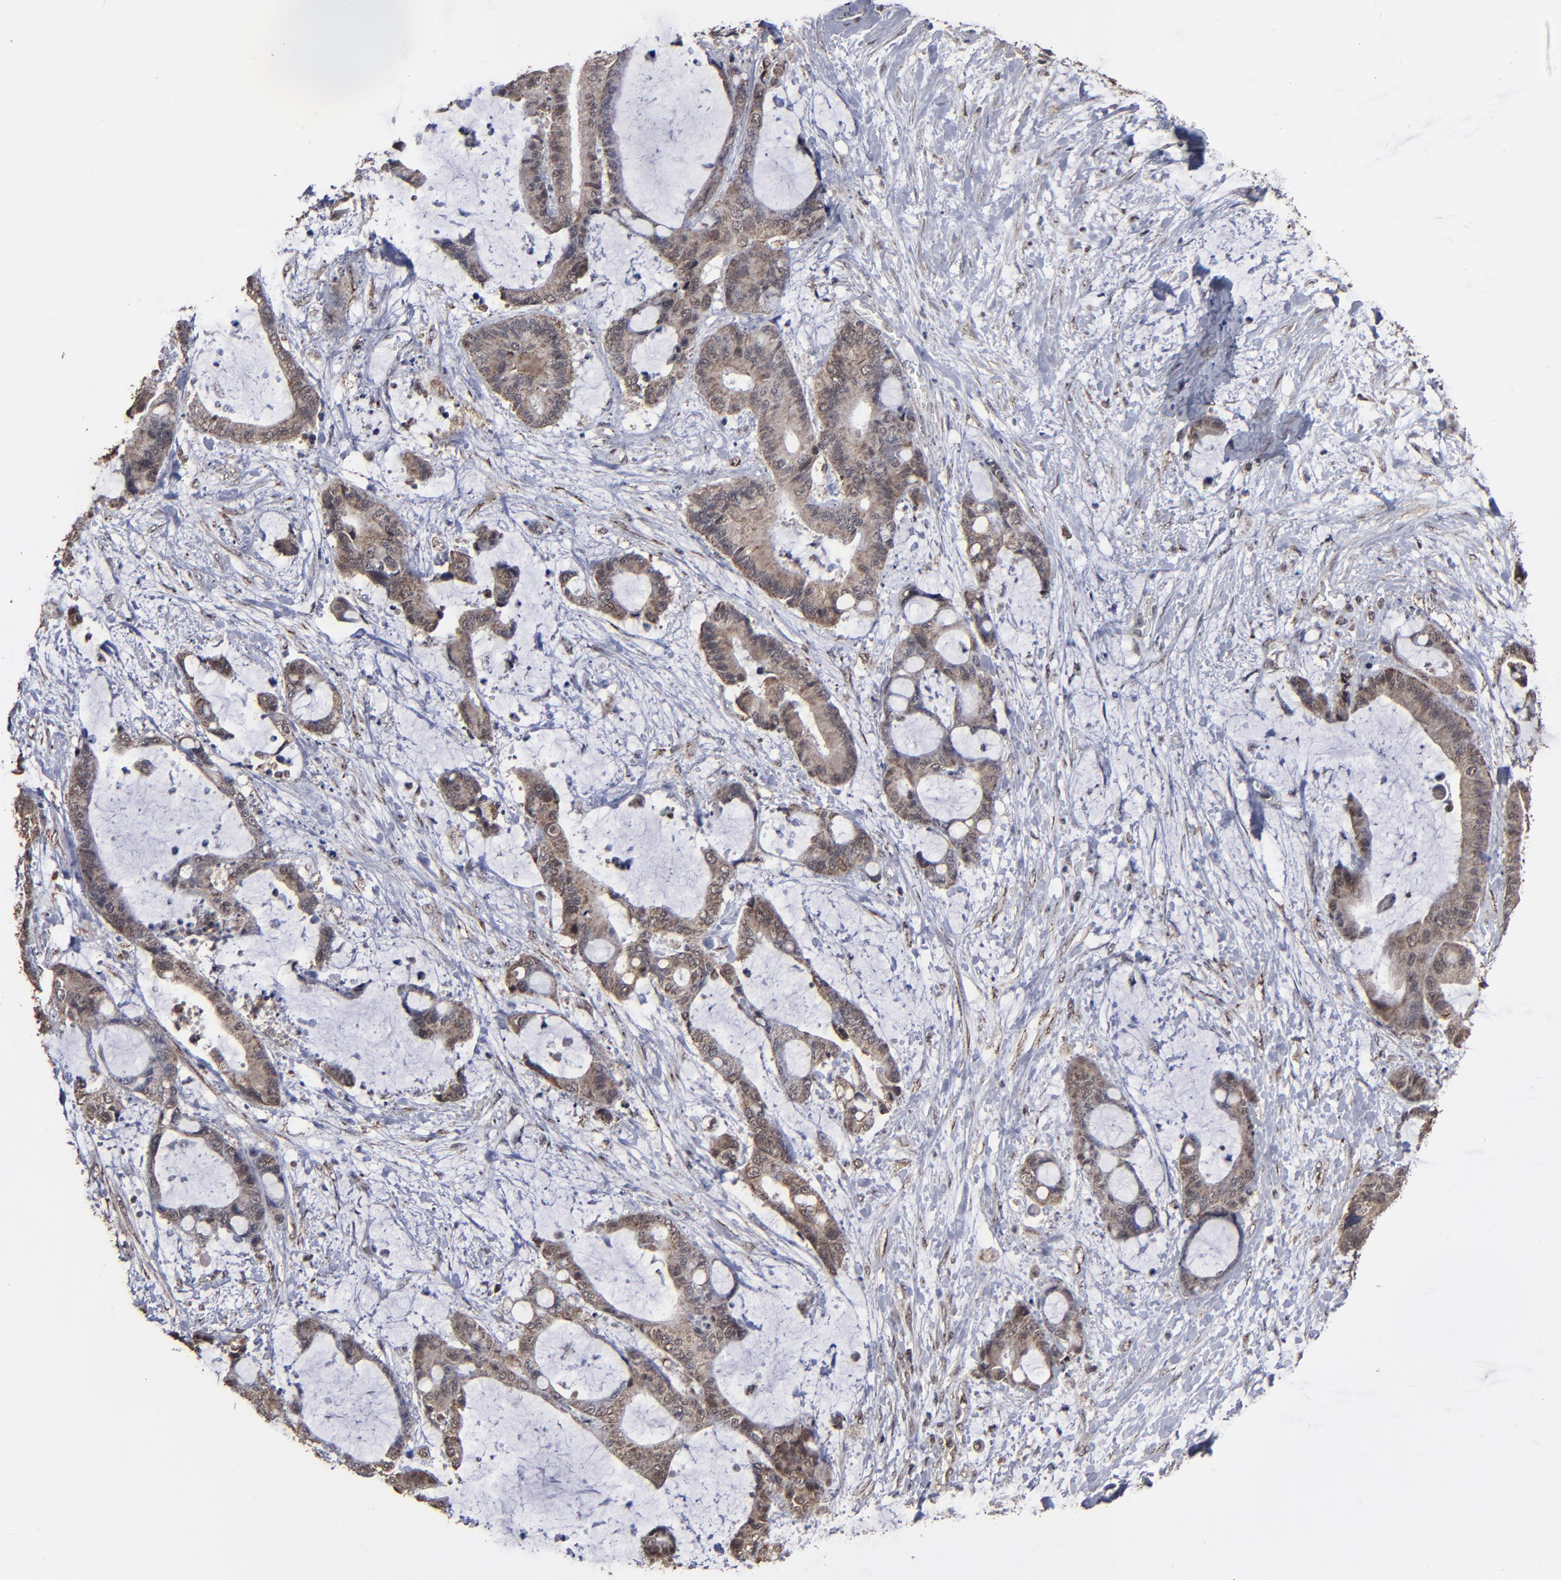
{"staining": {"intensity": "moderate", "quantity": ">75%", "location": "cytoplasmic/membranous"}, "tissue": "liver cancer", "cell_type": "Tumor cells", "image_type": "cancer", "snomed": [{"axis": "morphology", "description": "Cholangiocarcinoma"}, {"axis": "topography", "description": "Liver"}], "caption": "The micrograph displays immunohistochemical staining of liver cancer. There is moderate cytoplasmic/membranous expression is identified in approximately >75% of tumor cells.", "gene": "BNIP3", "patient": {"sex": "female", "age": 73}}